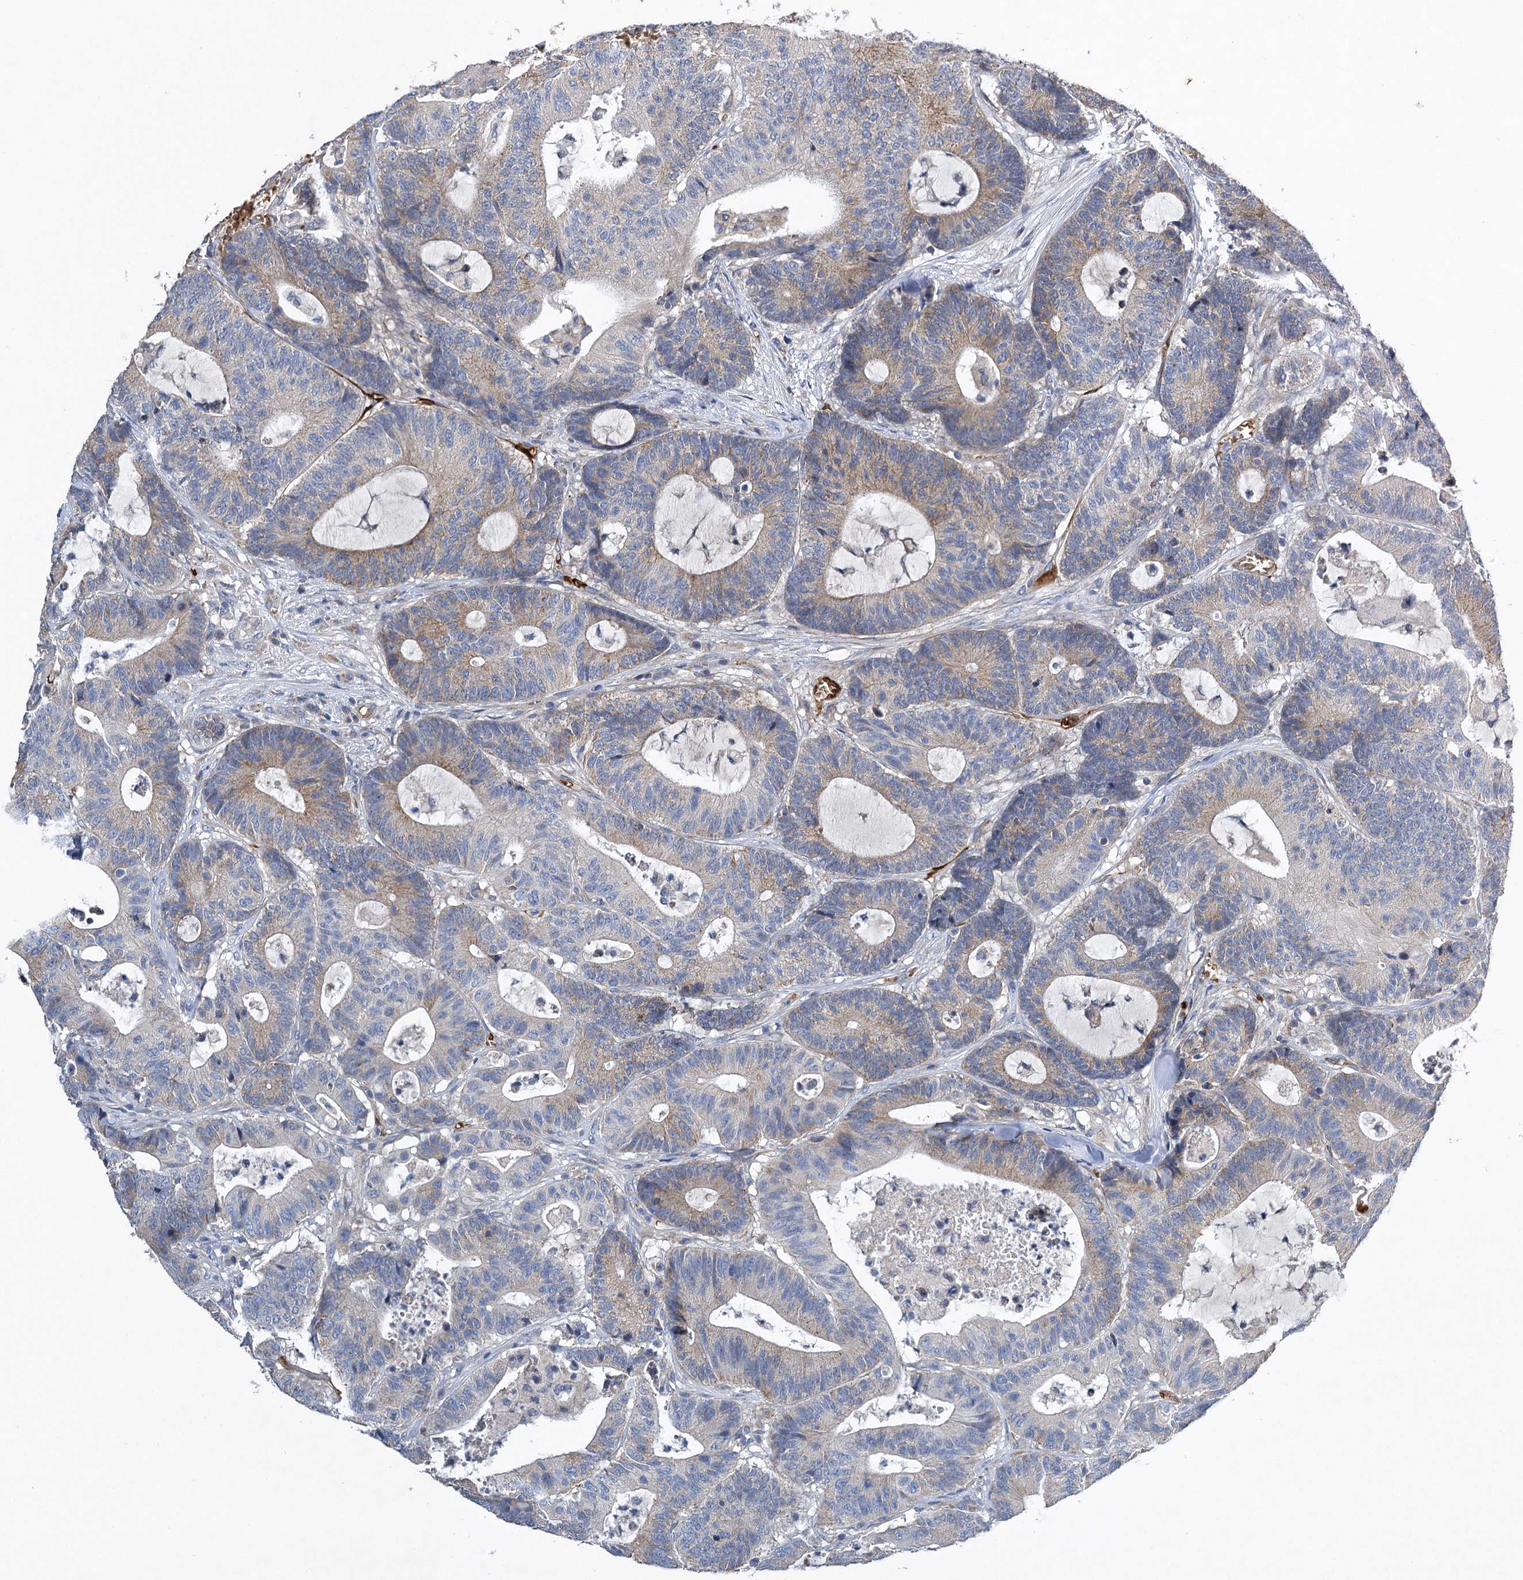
{"staining": {"intensity": "moderate", "quantity": "<25%", "location": "cytoplasmic/membranous"}, "tissue": "colorectal cancer", "cell_type": "Tumor cells", "image_type": "cancer", "snomed": [{"axis": "morphology", "description": "Adenocarcinoma, NOS"}, {"axis": "topography", "description": "Colon"}], "caption": "Immunohistochemistry (DAB (3,3'-diaminobenzidine)) staining of human colorectal adenocarcinoma exhibits moderate cytoplasmic/membranous protein positivity in about <25% of tumor cells.", "gene": "BCS1L", "patient": {"sex": "female", "age": 84}}